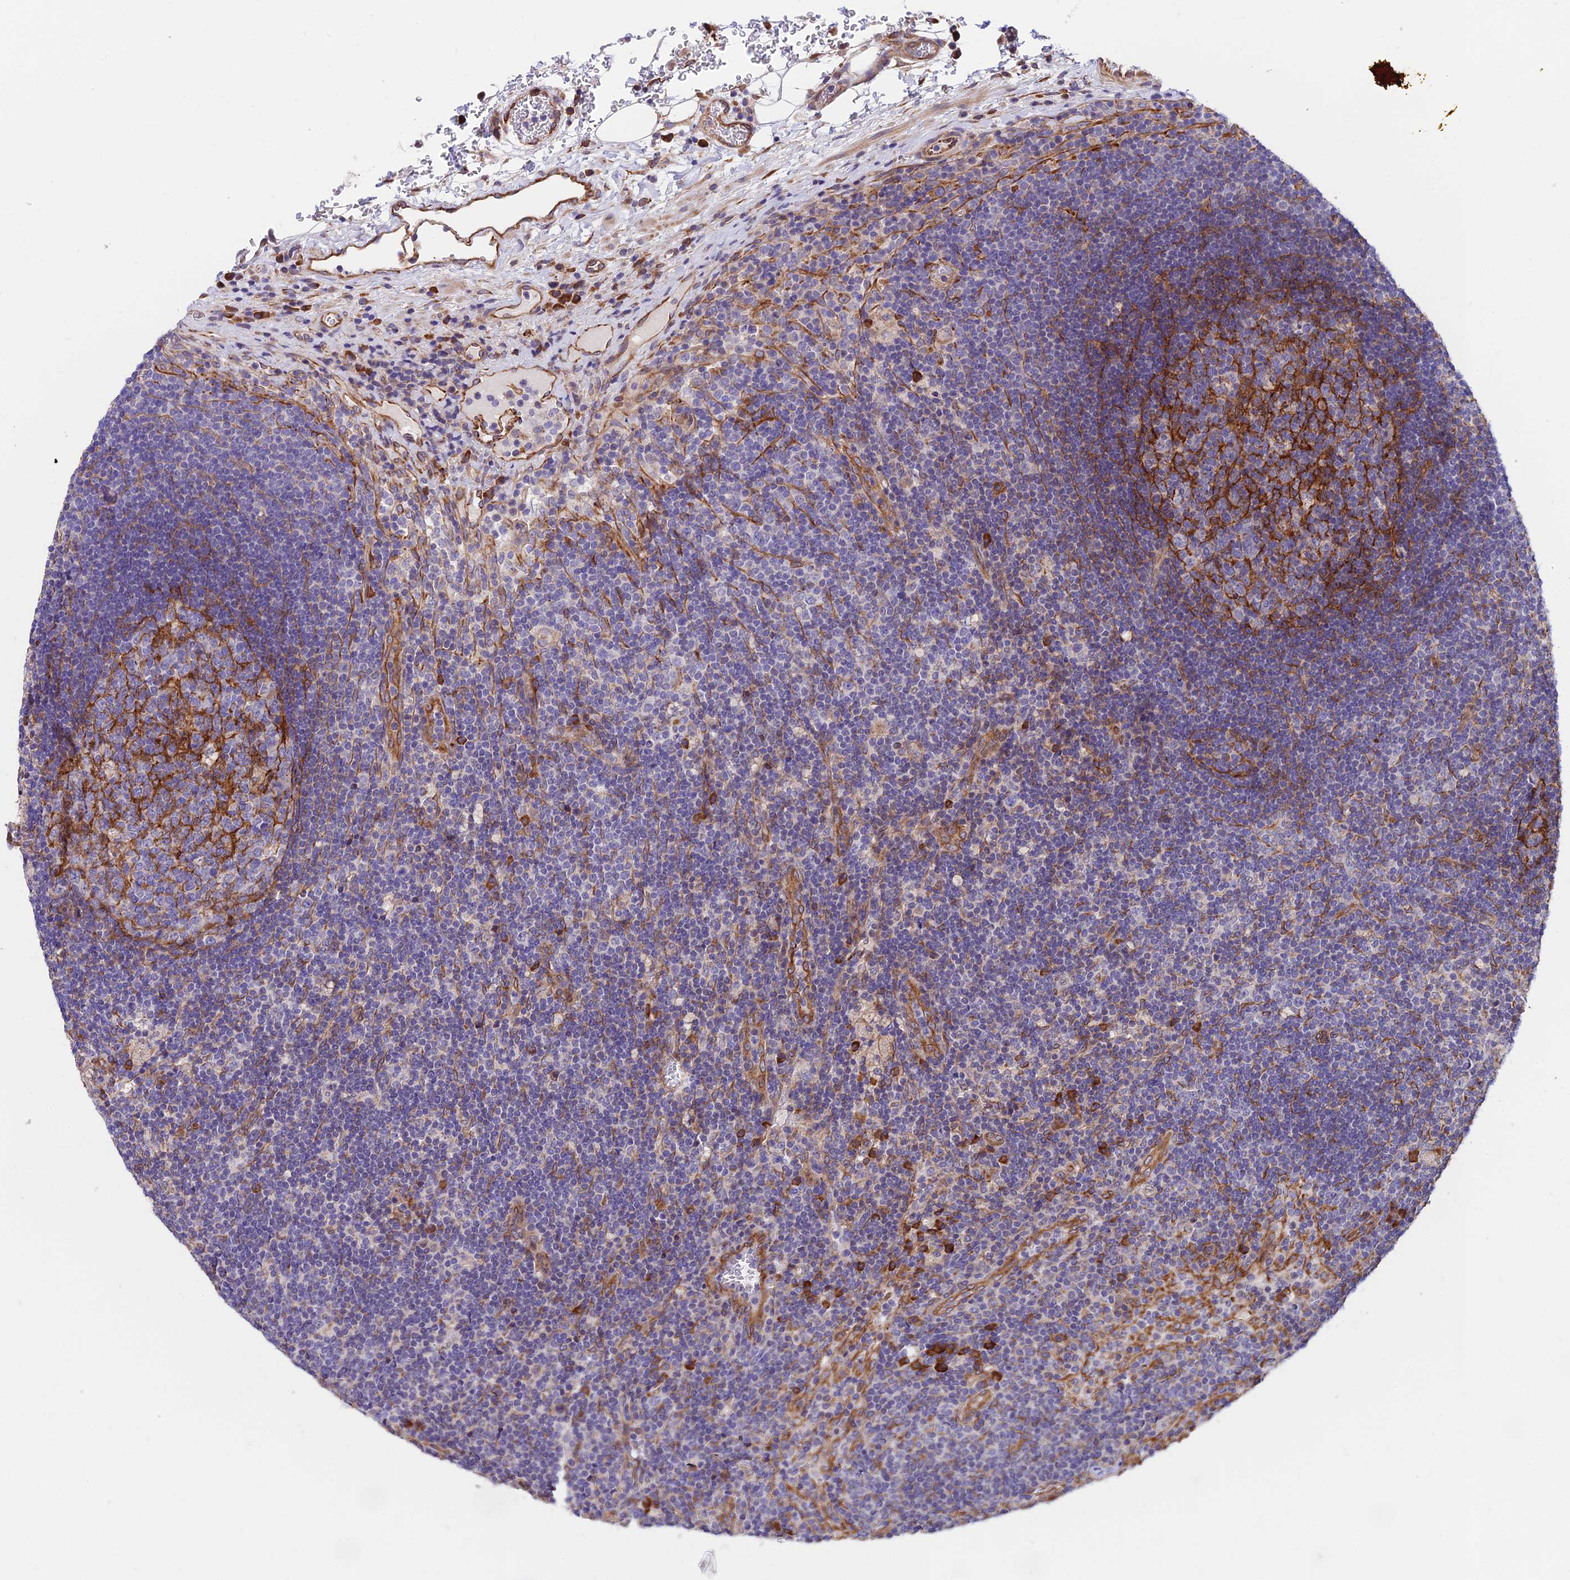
{"staining": {"intensity": "weak", "quantity": "25%-75%", "location": "cytoplasmic/membranous"}, "tissue": "lymph node", "cell_type": "Germinal center cells", "image_type": "normal", "snomed": [{"axis": "morphology", "description": "Normal tissue, NOS"}, {"axis": "topography", "description": "Lymph node"}], "caption": "Protein staining shows weak cytoplasmic/membranous expression in about 25%-75% of germinal center cells in normal lymph node.", "gene": "EXOC3L4", "patient": {"sex": "male", "age": 58}}